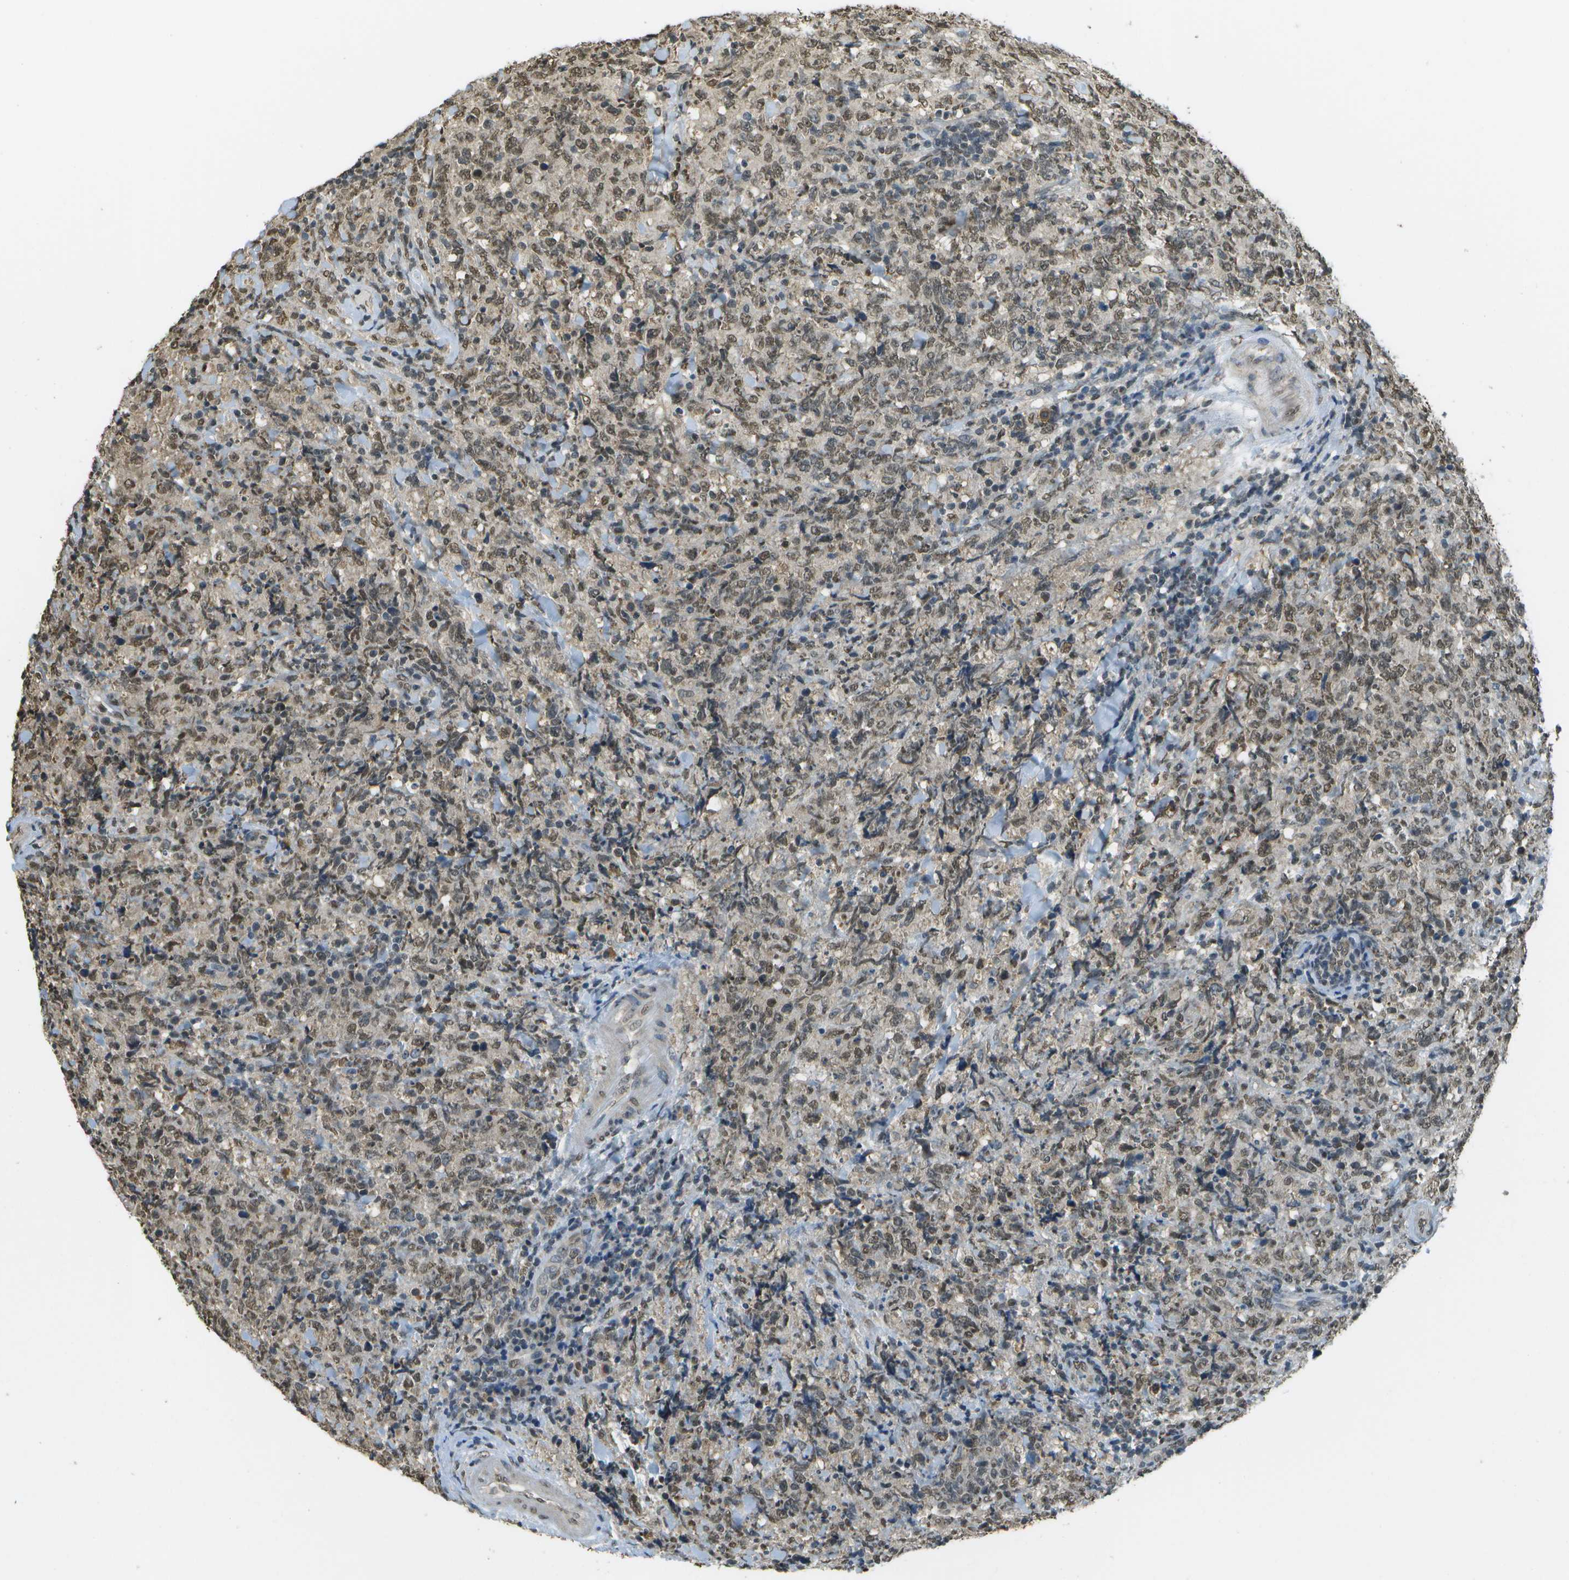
{"staining": {"intensity": "weak", "quantity": ">75%", "location": "nuclear"}, "tissue": "lymphoma", "cell_type": "Tumor cells", "image_type": "cancer", "snomed": [{"axis": "morphology", "description": "Malignant lymphoma, non-Hodgkin's type, High grade"}, {"axis": "topography", "description": "Tonsil"}], "caption": "IHC (DAB) staining of human malignant lymphoma, non-Hodgkin's type (high-grade) reveals weak nuclear protein positivity in about >75% of tumor cells.", "gene": "ABL2", "patient": {"sex": "female", "age": 36}}